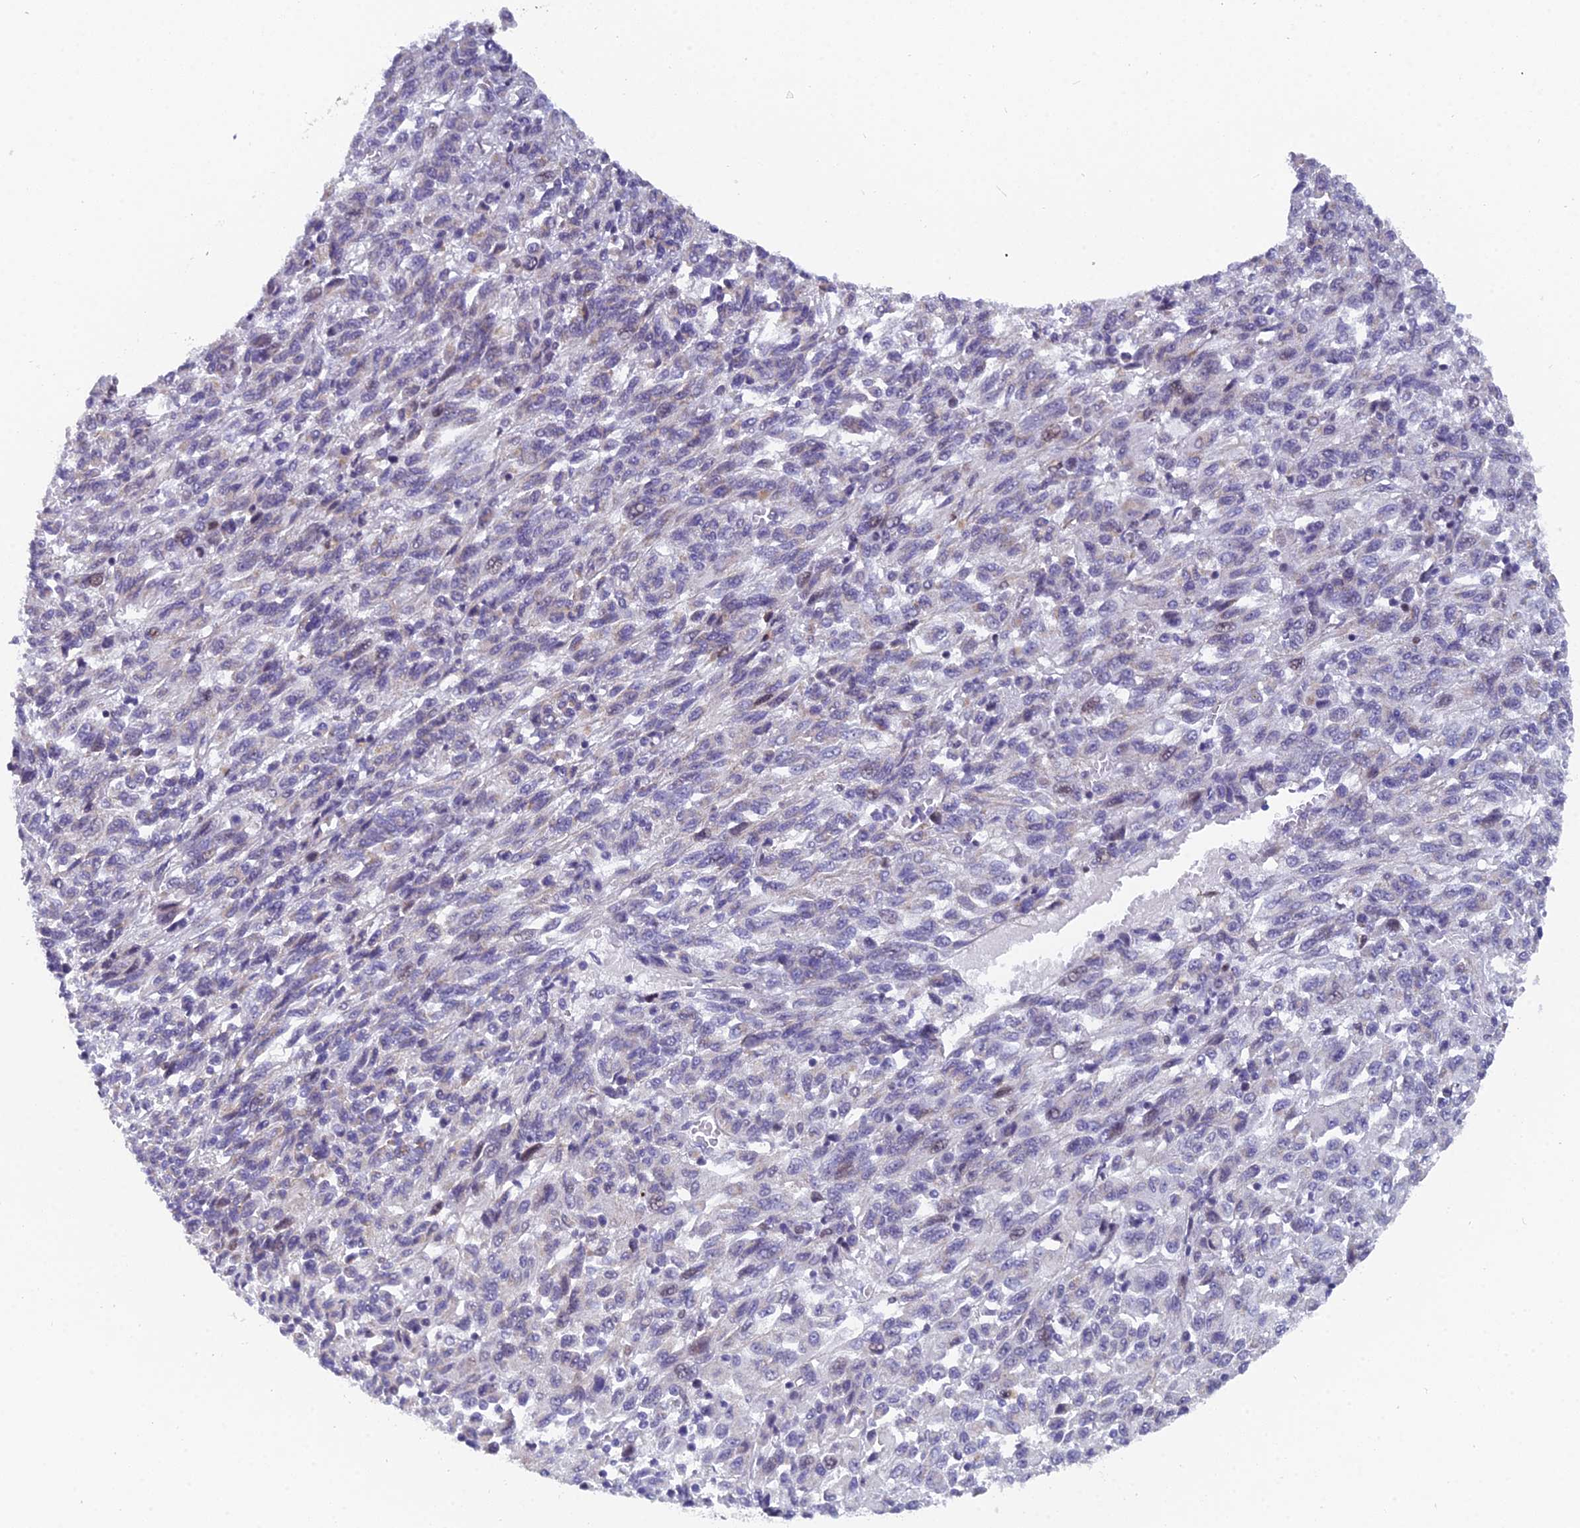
{"staining": {"intensity": "negative", "quantity": "none", "location": "none"}, "tissue": "melanoma", "cell_type": "Tumor cells", "image_type": "cancer", "snomed": [{"axis": "morphology", "description": "Malignant melanoma, Metastatic site"}, {"axis": "topography", "description": "Lung"}], "caption": "The IHC photomicrograph has no significant staining in tumor cells of malignant melanoma (metastatic site) tissue.", "gene": "XKR9", "patient": {"sex": "male", "age": 64}}